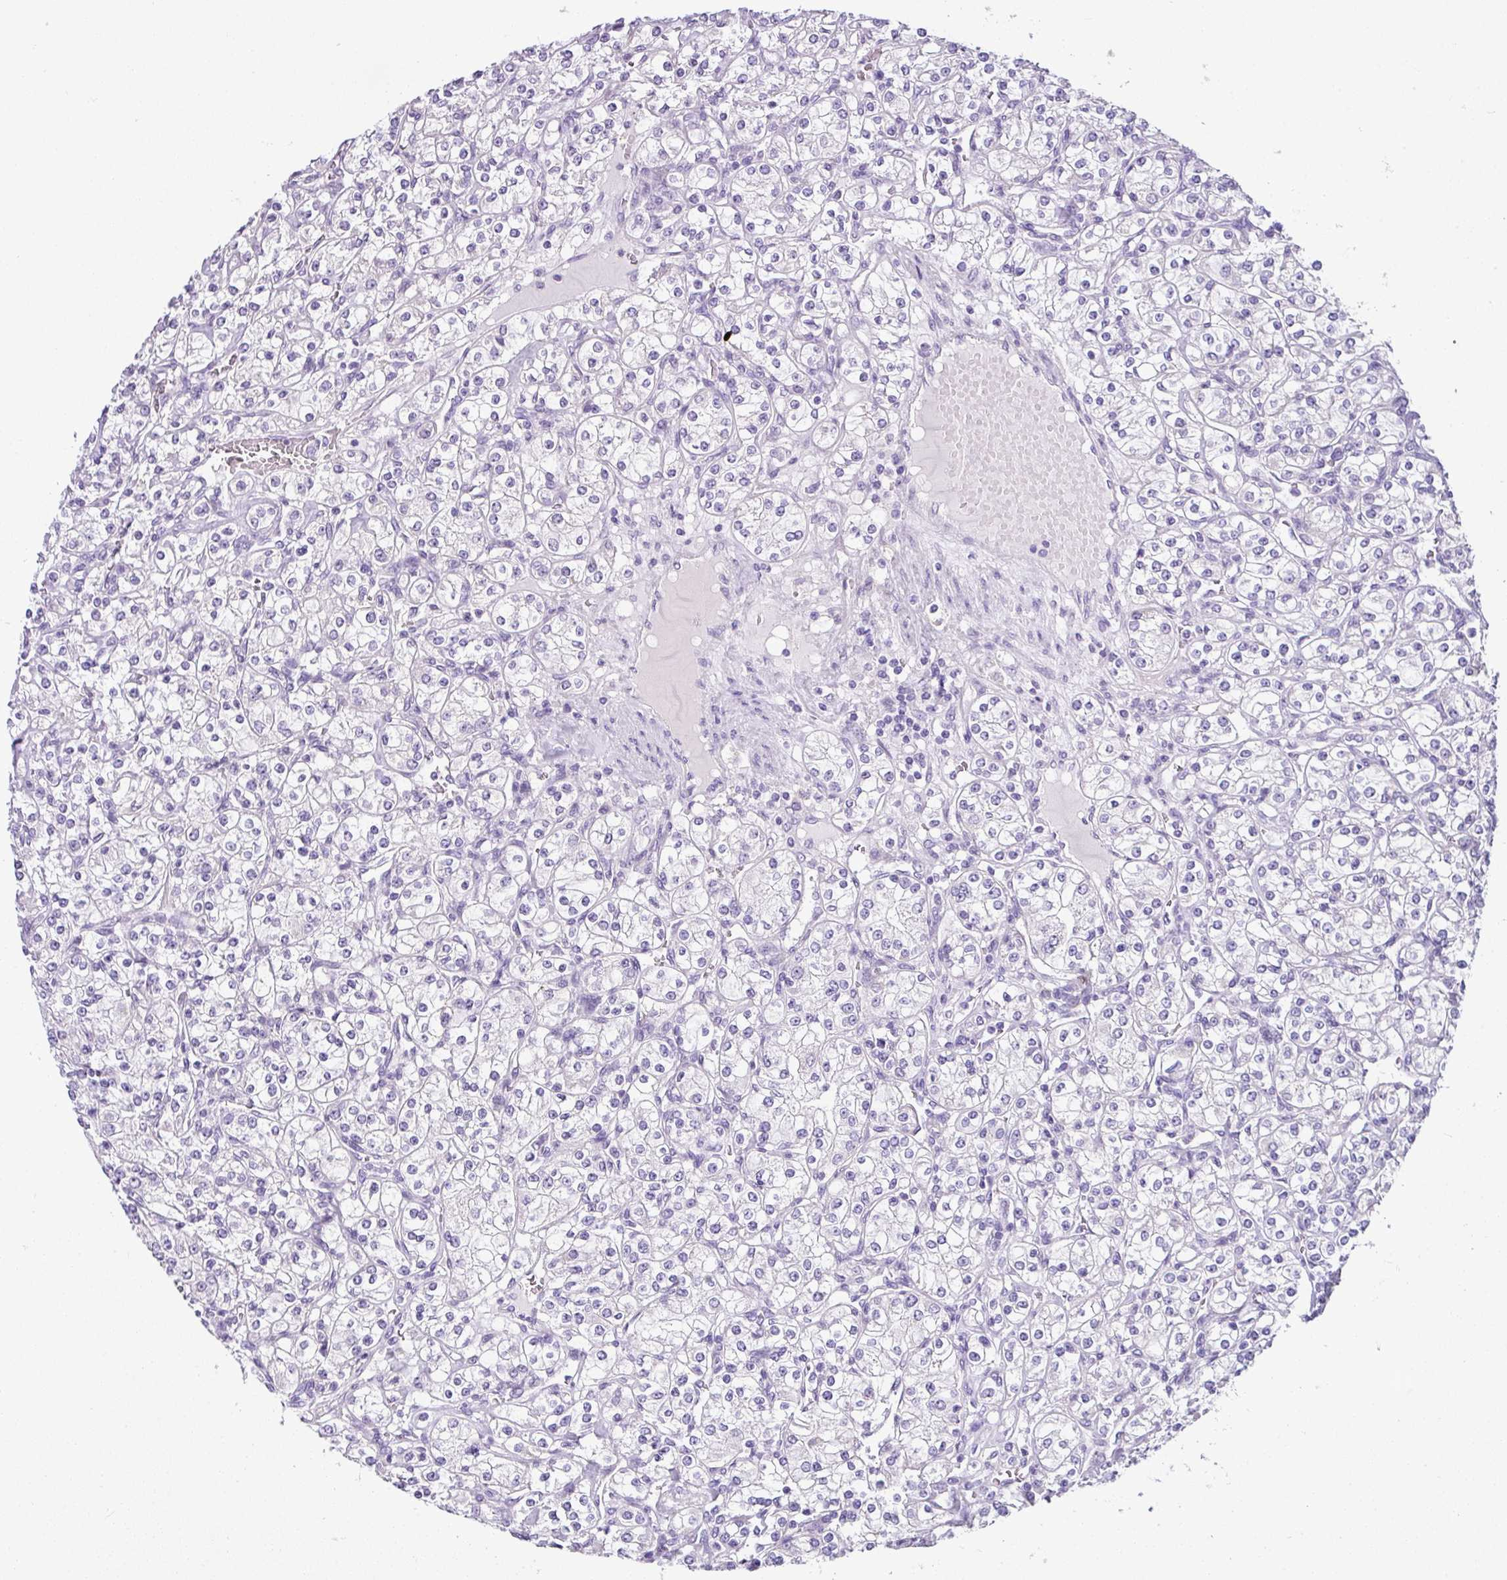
{"staining": {"intensity": "negative", "quantity": "none", "location": "none"}, "tissue": "renal cancer", "cell_type": "Tumor cells", "image_type": "cancer", "snomed": [{"axis": "morphology", "description": "Adenocarcinoma, NOS"}, {"axis": "topography", "description": "Kidney"}], "caption": "This histopathology image is of renal adenocarcinoma stained with immunohistochemistry (IHC) to label a protein in brown with the nuclei are counter-stained blue. There is no positivity in tumor cells.", "gene": "HMCN2", "patient": {"sex": "male", "age": 77}}